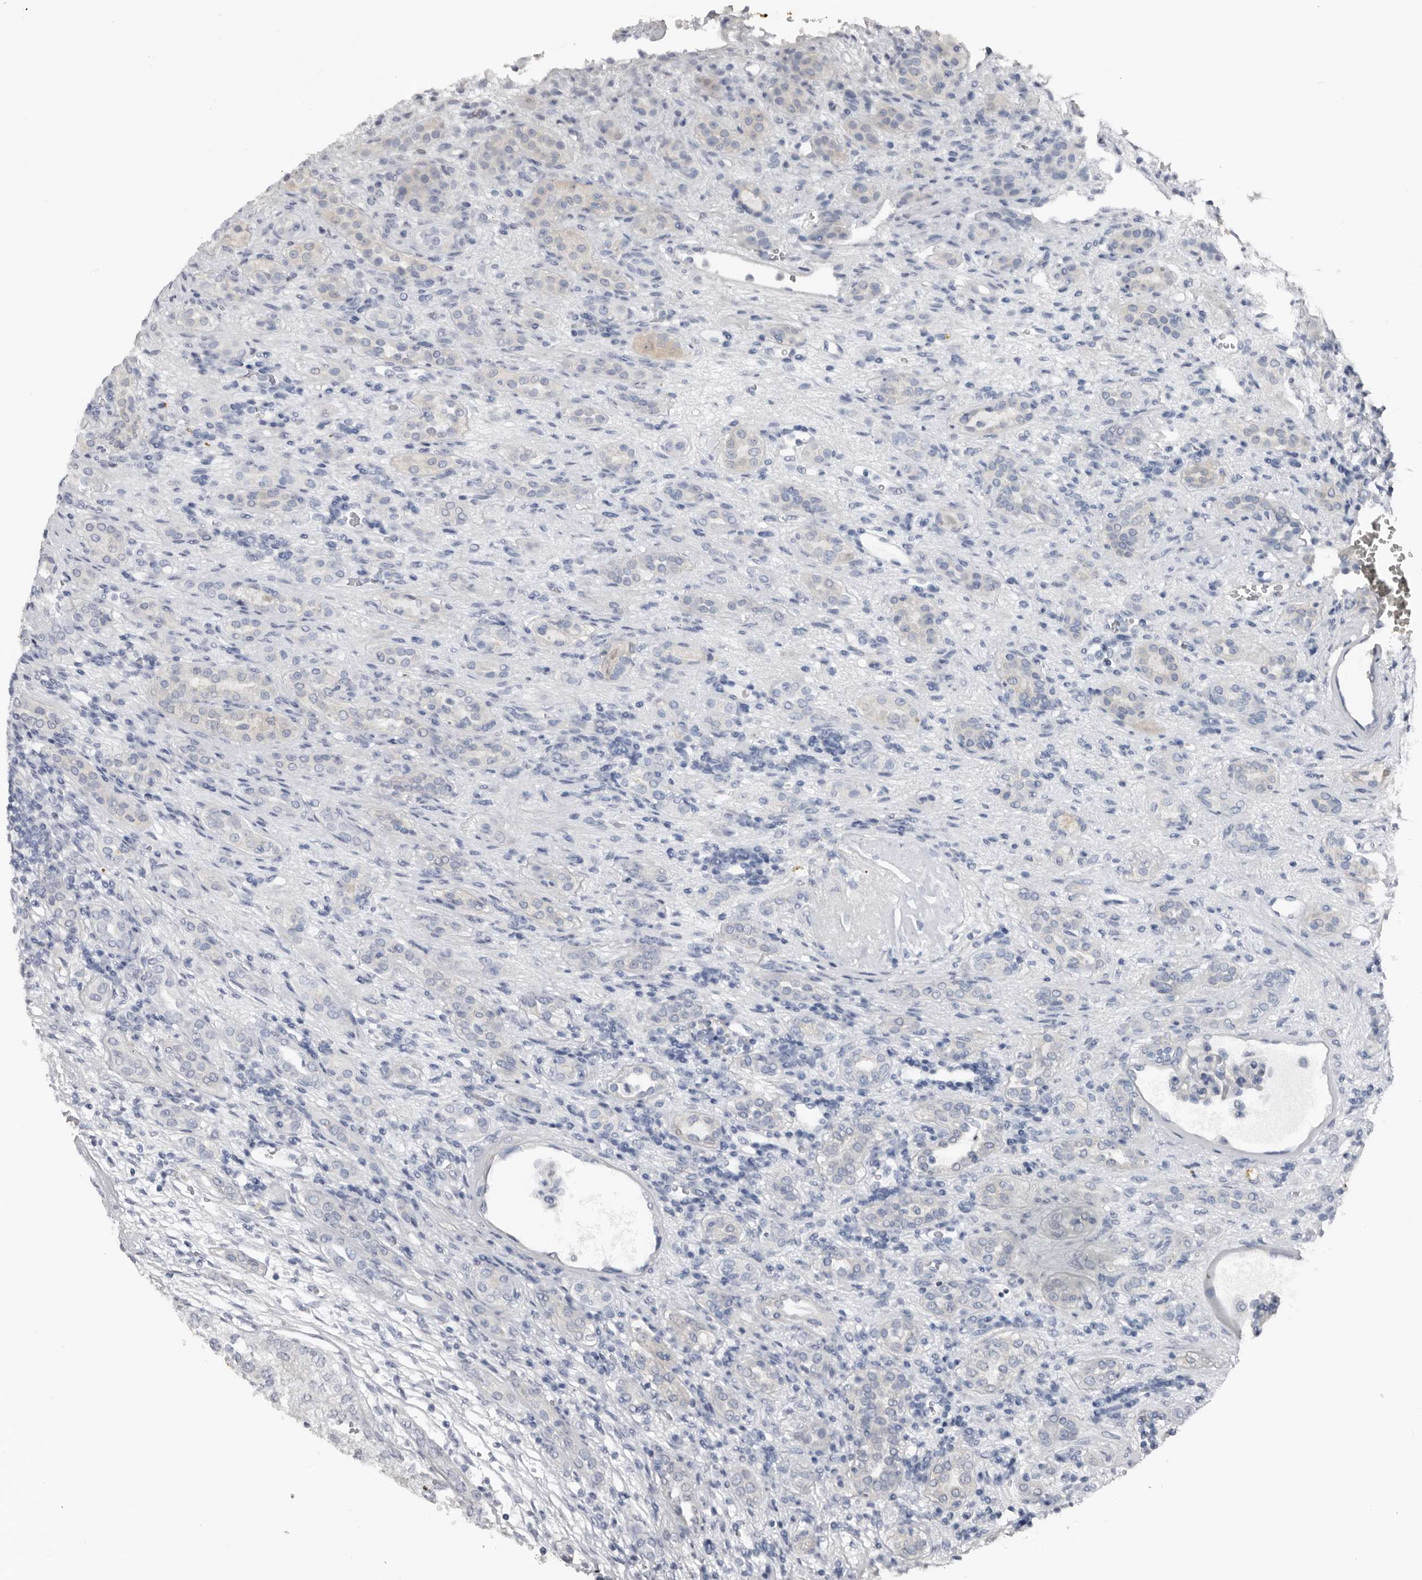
{"staining": {"intensity": "negative", "quantity": "none", "location": "none"}, "tissue": "renal cancer", "cell_type": "Tumor cells", "image_type": "cancer", "snomed": [{"axis": "morphology", "description": "Adenocarcinoma, NOS"}, {"axis": "topography", "description": "Kidney"}], "caption": "There is no significant positivity in tumor cells of adenocarcinoma (renal). (Stains: DAB IHC with hematoxylin counter stain, Microscopy: brightfield microscopy at high magnification).", "gene": "FABP7", "patient": {"sex": "female", "age": 54}}